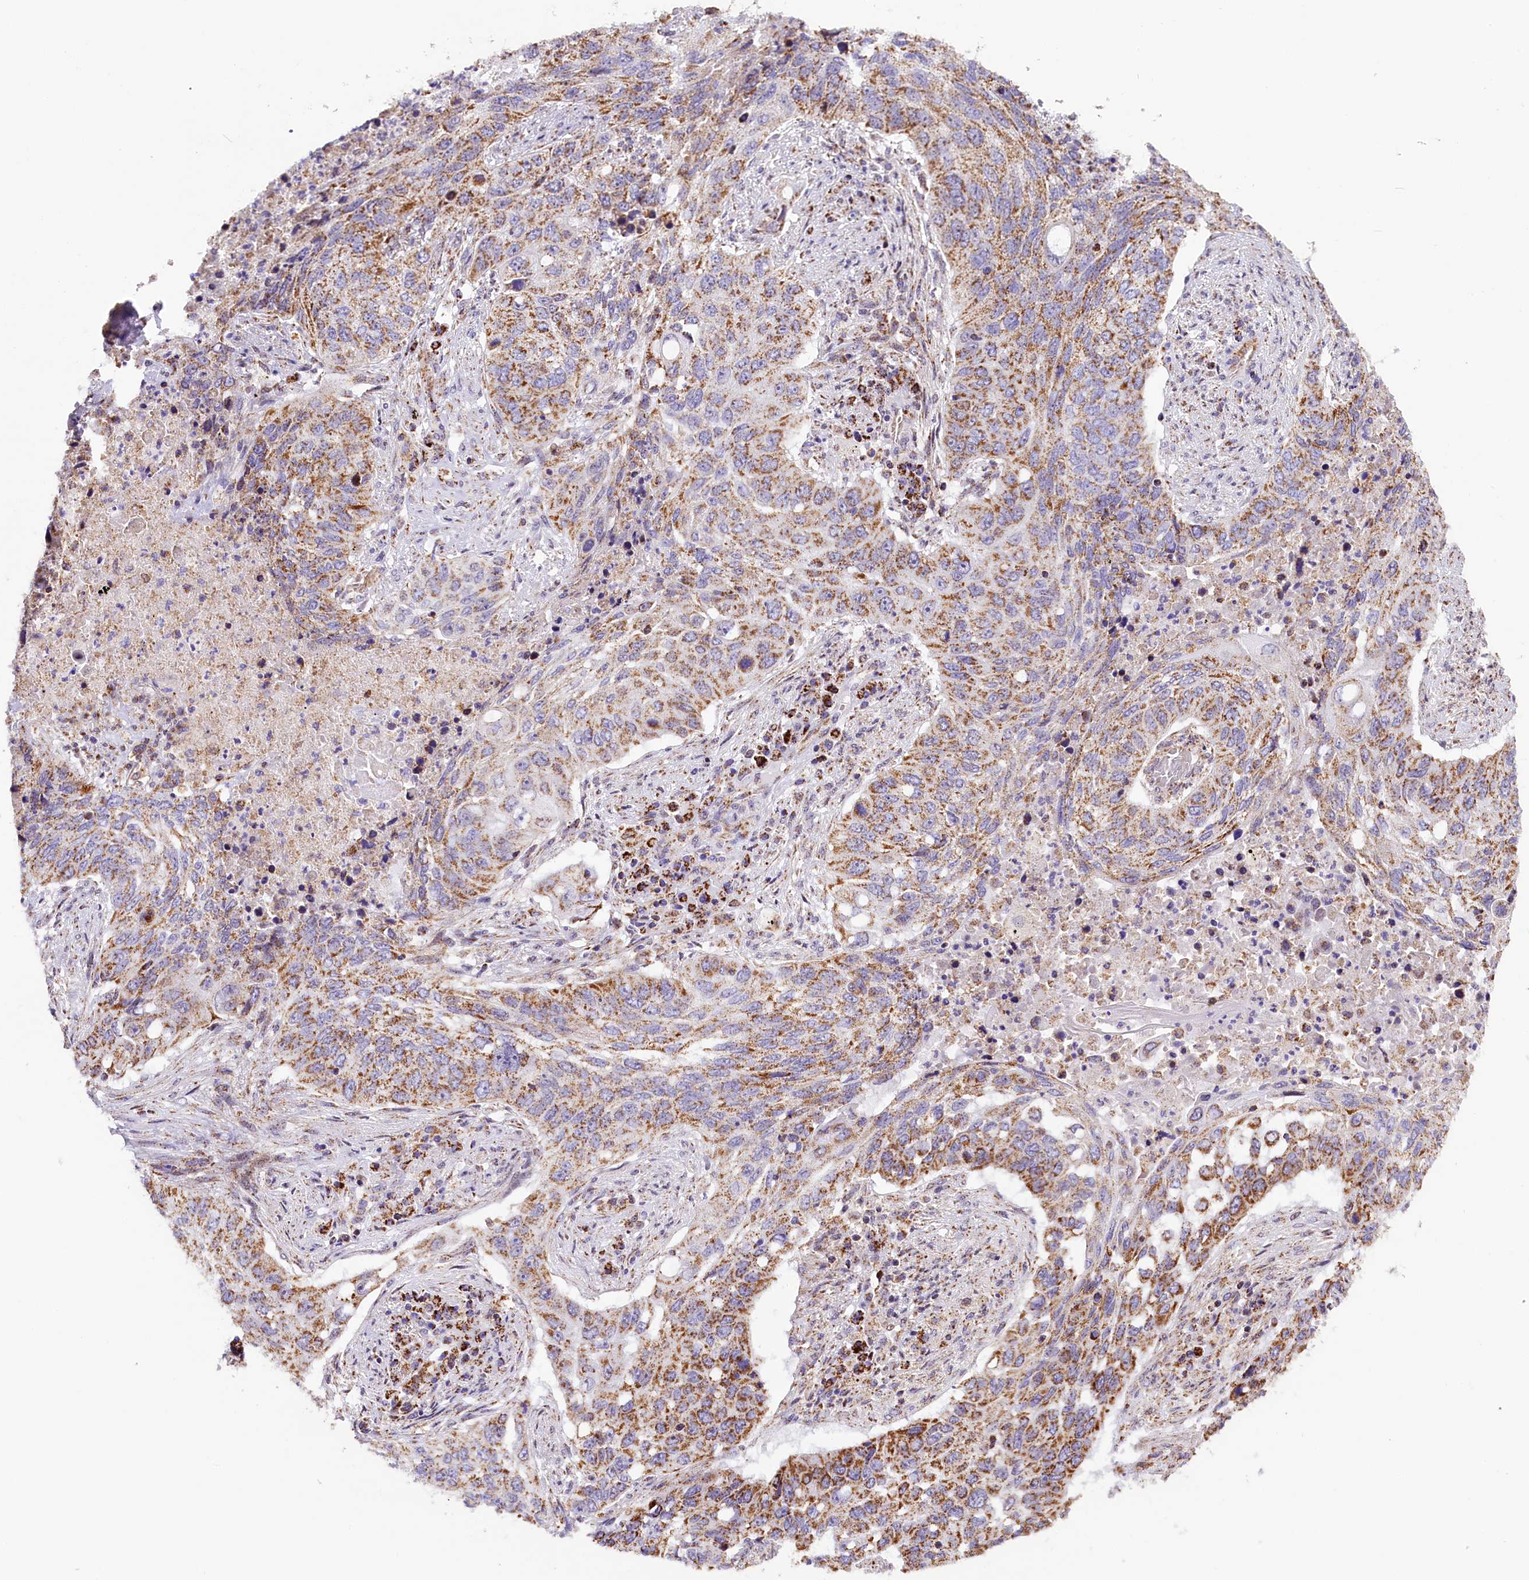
{"staining": {"intensity": "moderate", "quantity": ">75%", "location": "cytoplasmic/membranous"}, "tissue": "lung cancer", "cell_type": "Tumor cells", "image_type": "cancer", "snomed": [{"axis": "morphology", "description": "Squamous cell carcinoma, NOS"}, {"axis": "topography", "description": "Lung"}], "caption": "Immunohistochemistry (IHC) image of lung cancer (squamous cell carcinoma) stained for a protein (brown), which displays medium levels of moderate cytoplasmic/membranous expression in about >75% of tumor cells.", "gene": "NDUFA8", "patient": {"sex": "female", "age": 63}}